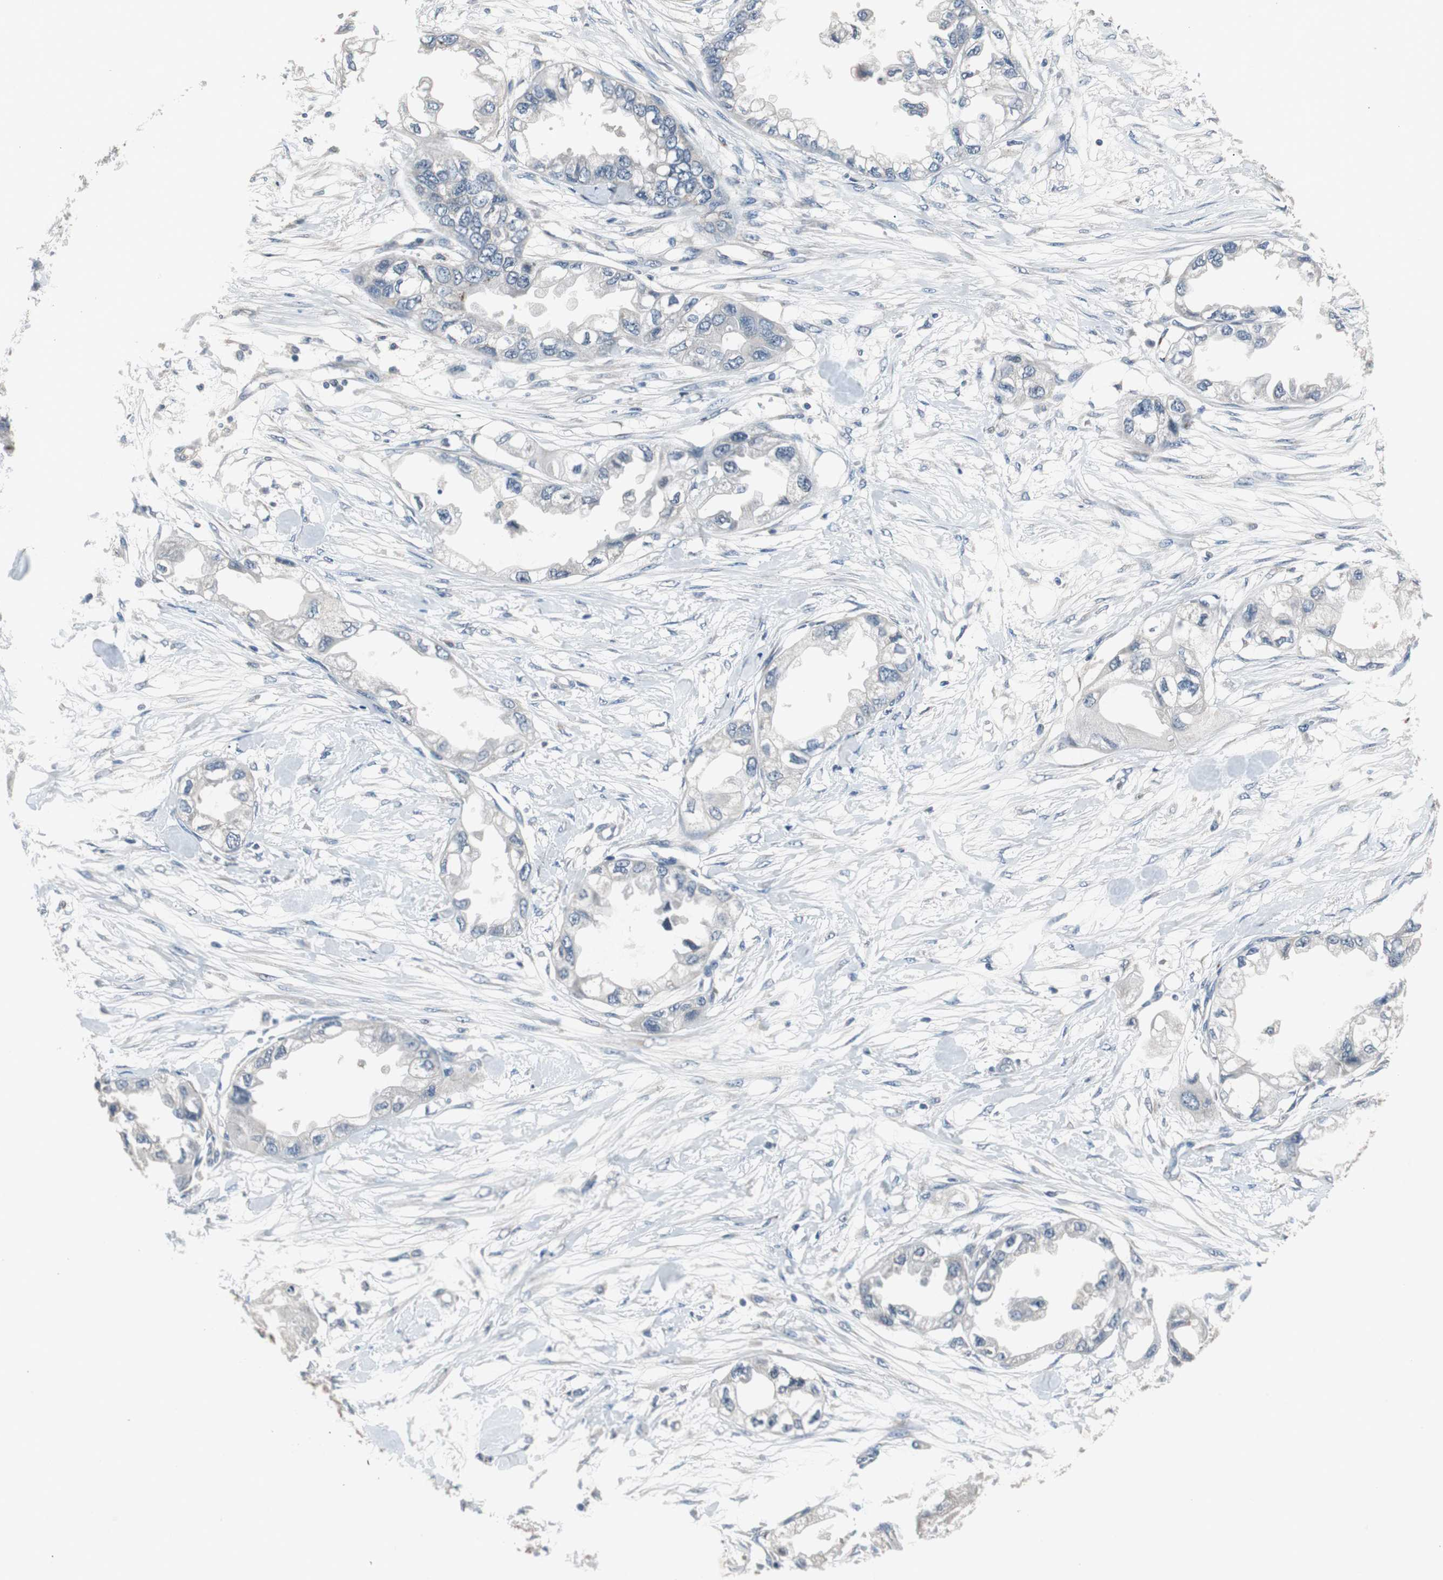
{"staining": {"intensity": "negative", "quantity": "none", "location": "none"}, "tissue": "endometrial cancer", "cell_type": "Tumor cells", "image_type": "cancer", "snomed": [{"axis": "morphology", "description": "Adenocarcinoma, NOS"}, {"axis": "topography", "description": "Endometrium"}], "caption": "A micrograph of endometrial cancer stained for a protein reveals no brown staining in tumor cells. (DAB (3,3'-diaminobenzidine) immunohistochemistry with hematoxylin counter stain).", "gene": "PCYT1B", "patient": {"sex": "female", "age": 67}}